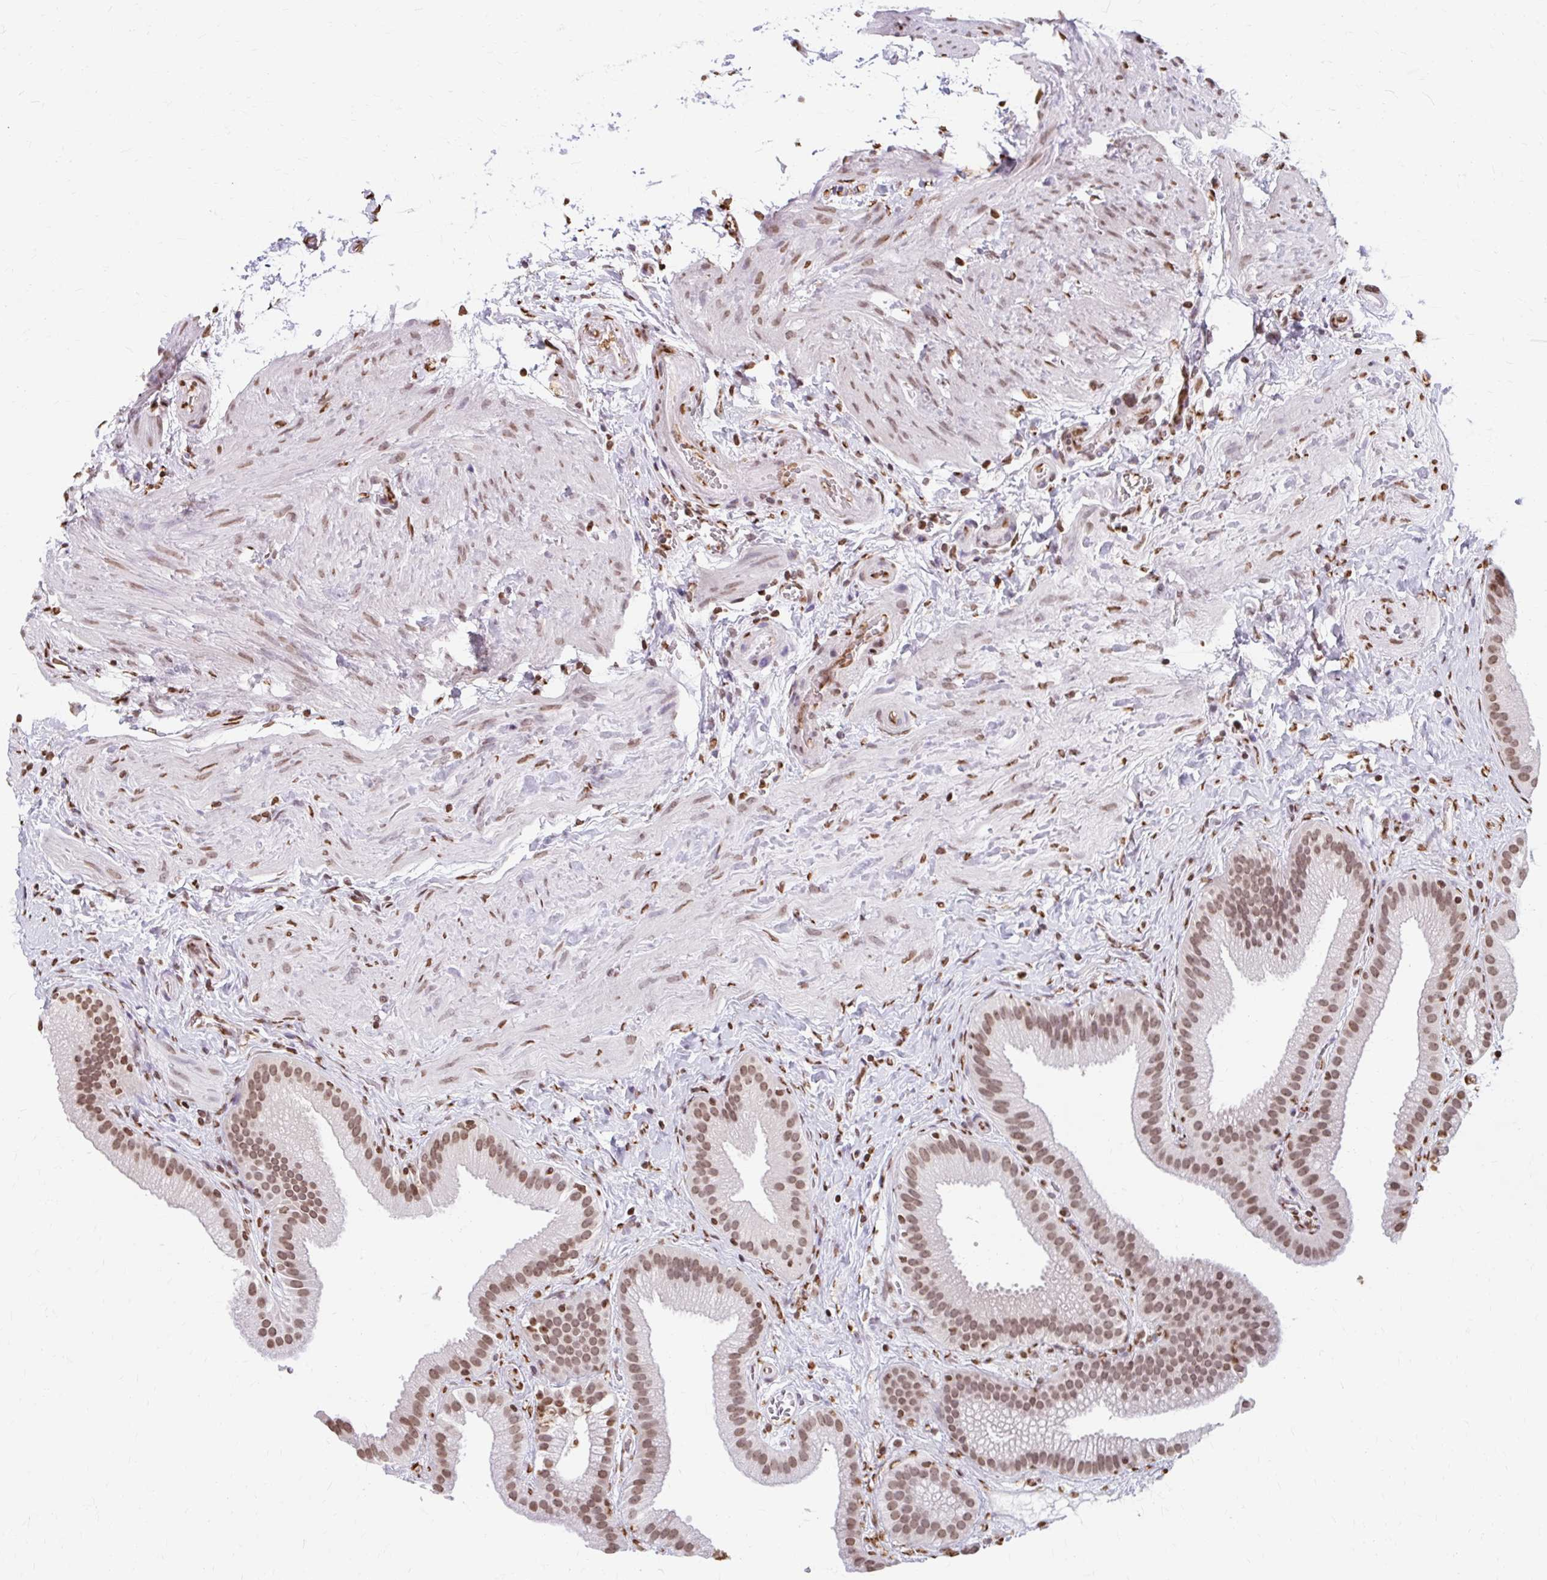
{"staining": {"intensity": "moderate", "quantity": ">75%", "location": "nuclear"}, "tissue": "gallbladder", "cell_type": "Glandular cells", "image_type": "normal", "snomed": [{"axis": "morphology", "description": "Normal tissue, NOS"}, {"axis": "topography", "description": "Gallbladder"}], "caption": "Protein expression analysis of normal human gallbladder reveals moderate nuclear staining in approximately >75% of glandular cells.", "gene": "ORC3", "patient": {"sex": "female", "age": 63}}